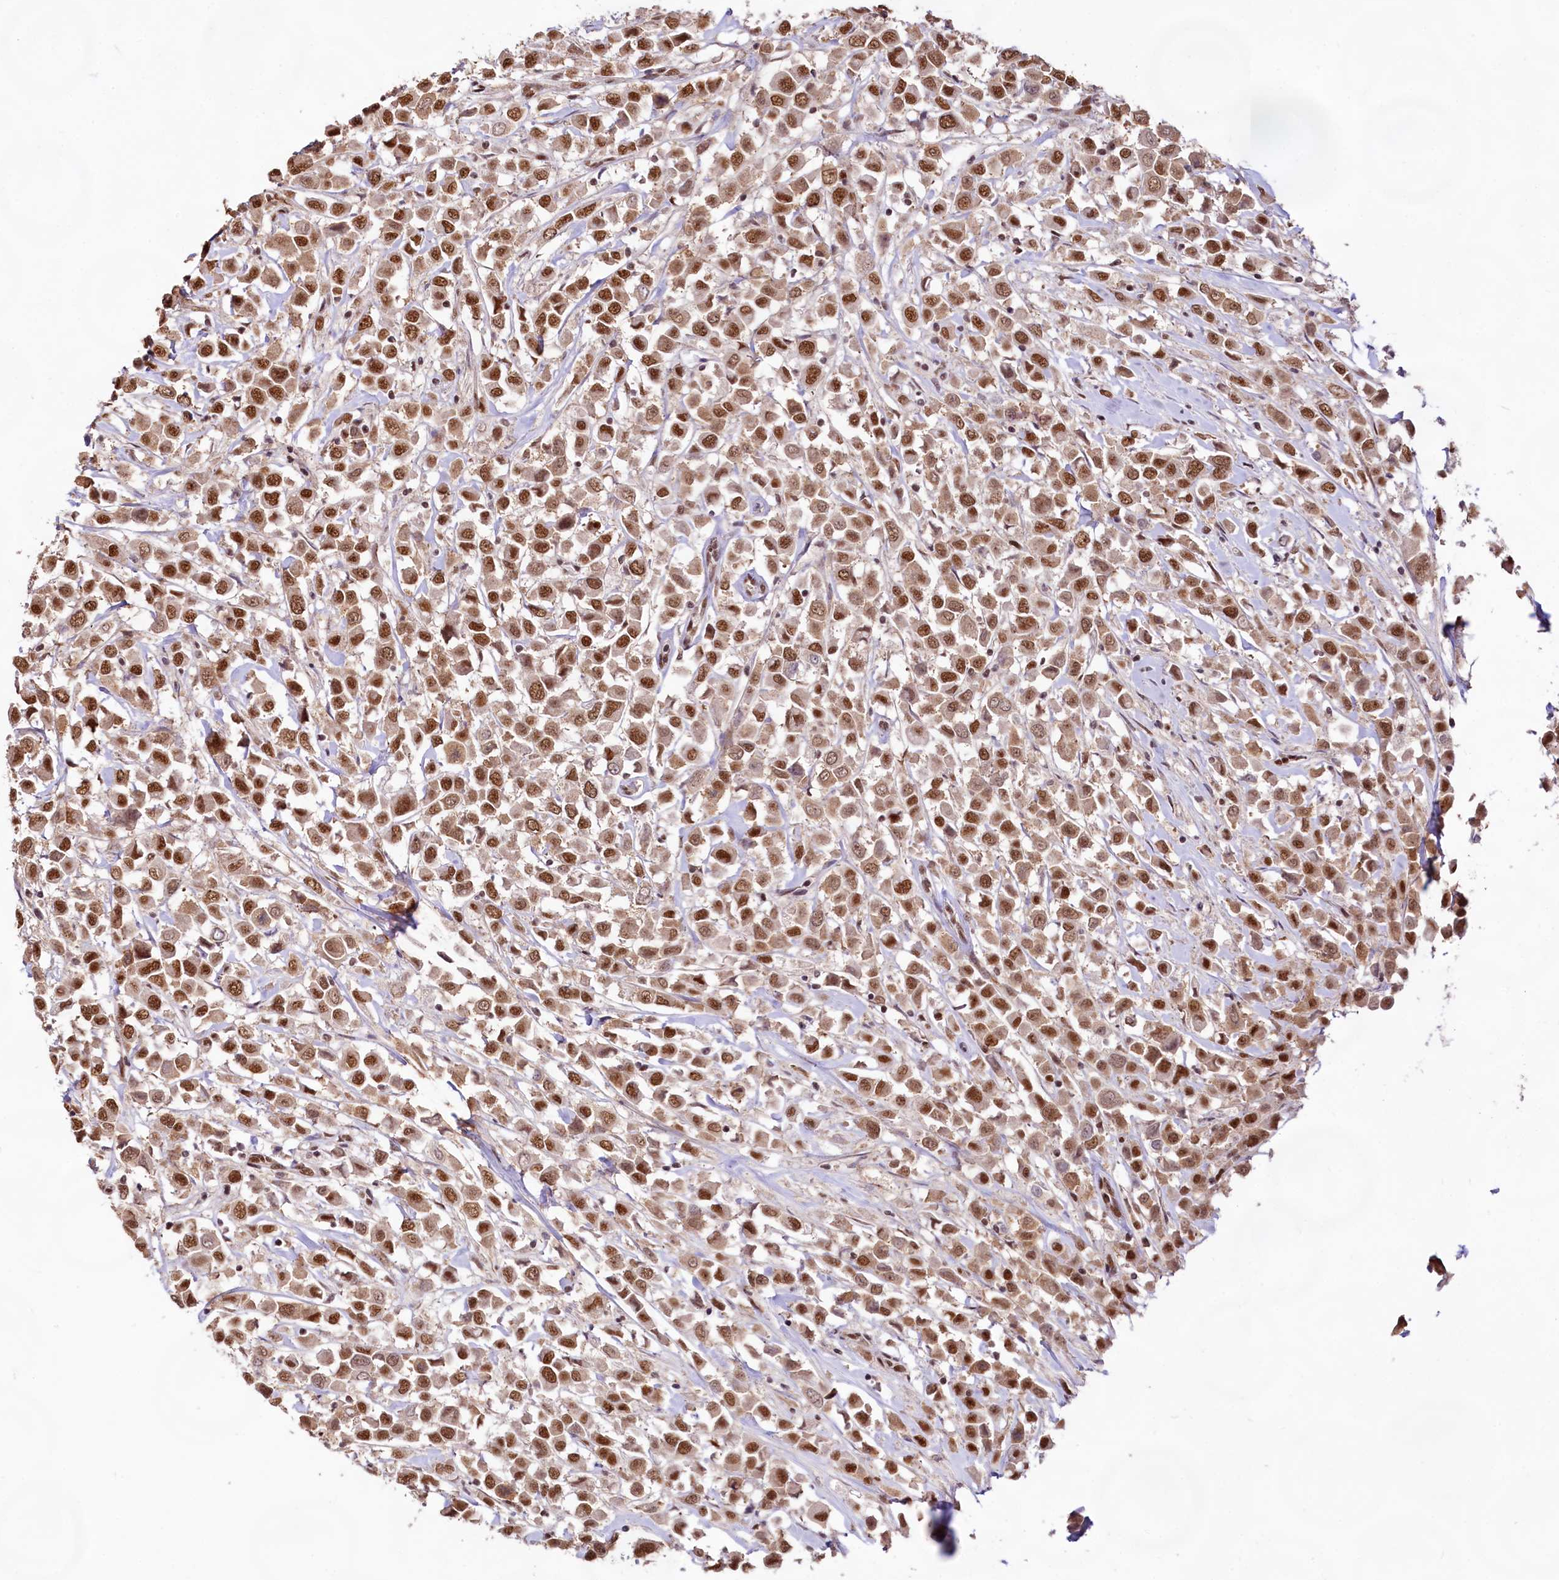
{"staining": {"intensity": "strong", "quantity": ">75%", "location": "nuclear"}, "tissue": "breast cancer", "cell_type": "Tumor cells", "image_type": "cancer", "snomed": [{"axis": "morphology", "description": "Duct carcinoma"}, {"axis": "topography", "description": "Breast"}], "caption": "Immunohistochemistry (DAB) staining of infiltrating ductal carcinoma (breast) shows strong nuclear protein staining in about >75% of tumor cells.", "gene": "HIRA", "patient": {"sex": "female", "age": 61}}